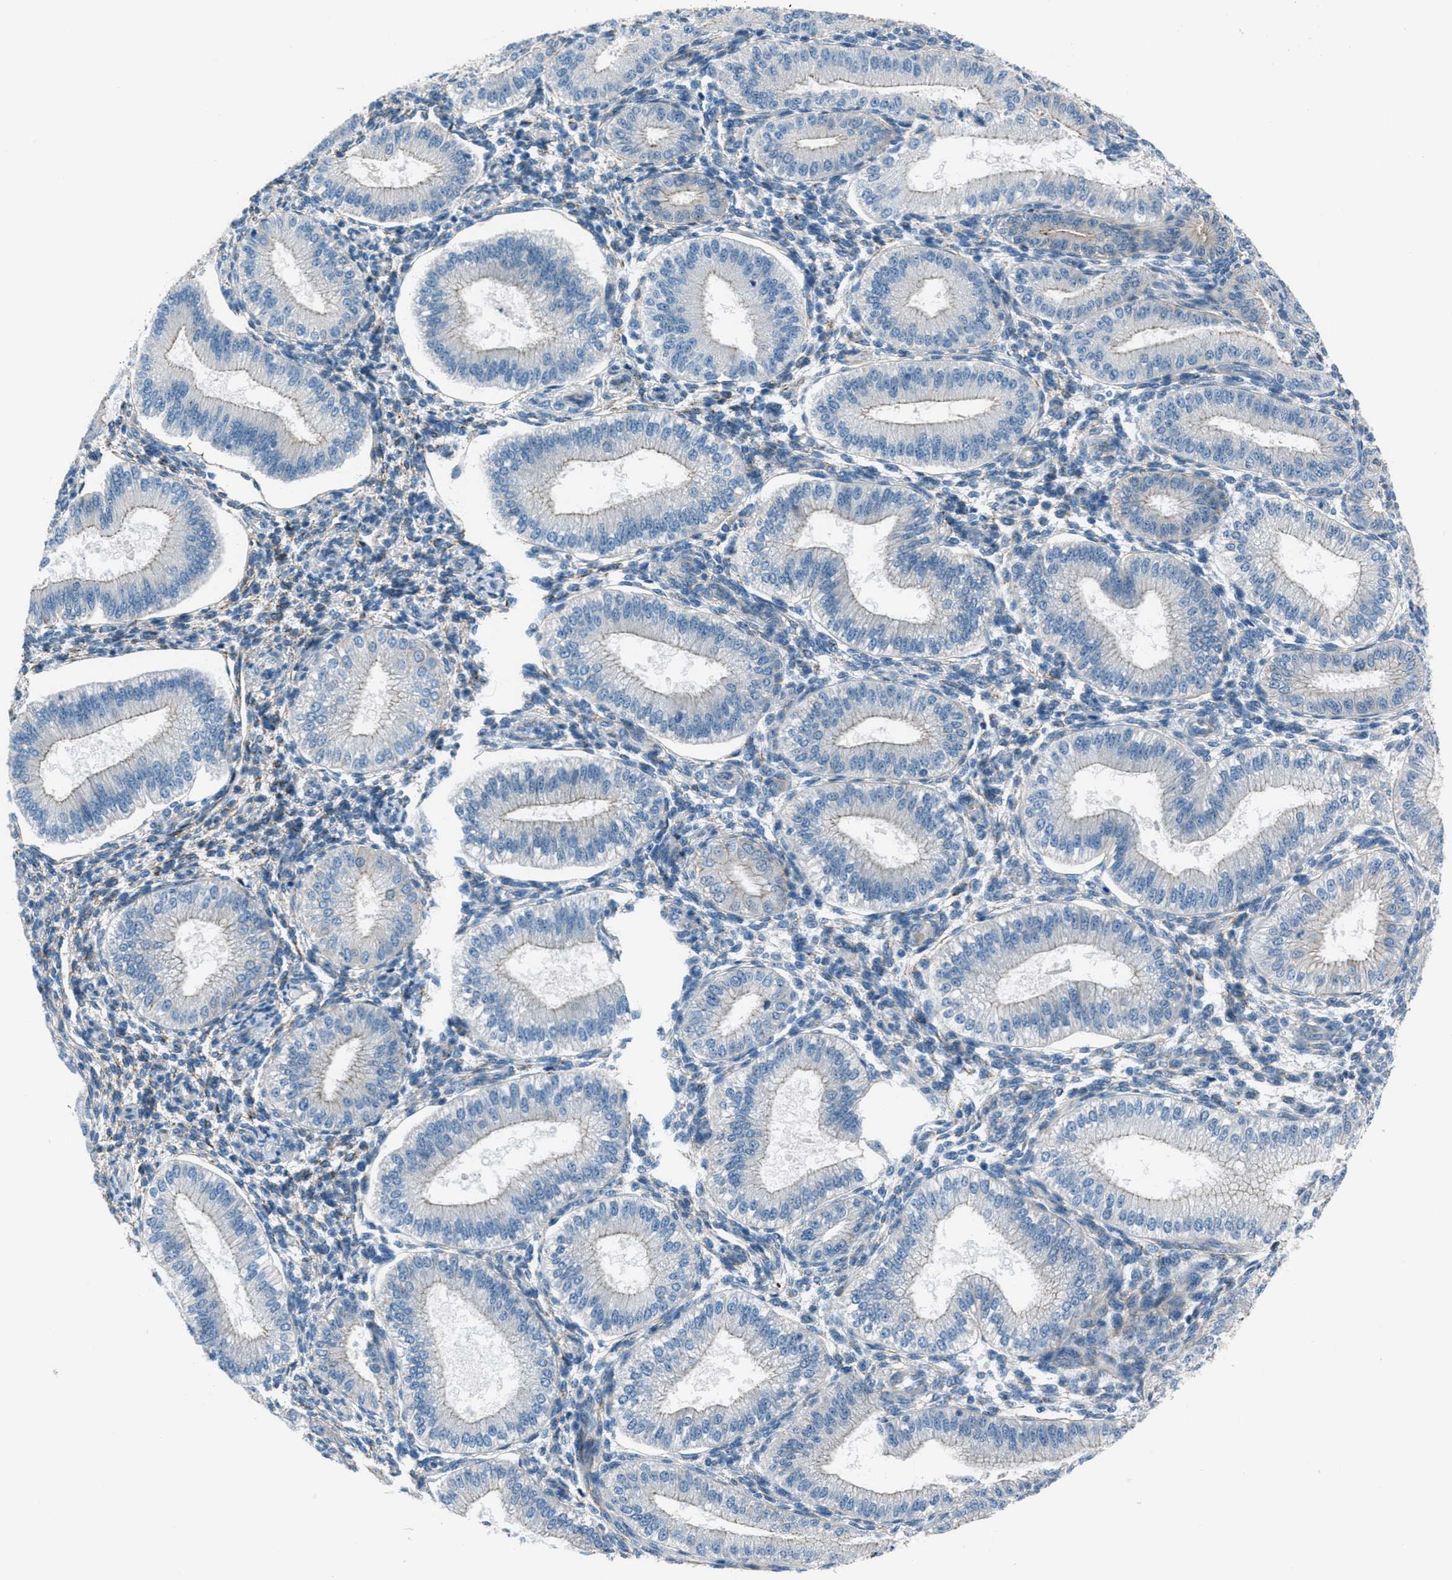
{"staining": {"intensity": "negative", "quantity": "none", "location": "none"}, "tissue": "endometrium", "cell_type": "Cells in endometrial stroma", "image_type": "normal", "snomed": [{"axis": "morphology", "description": "Normal tissue, NOS"}, {"axis": "topography", "description": "Endometrium"}], "caption": "Cells in endometrial stroma are negative for brown protein staining in unremarkable endometrium. The staining was performed using DAB (3,3'-diaminobenzidine) to visualize the protein expression in brown, while the nuclei were stained in blue with hematoxylin (Magnification: 20x).", "gene": "FBN1", "patient": {"sex": "female", "age": 39}}